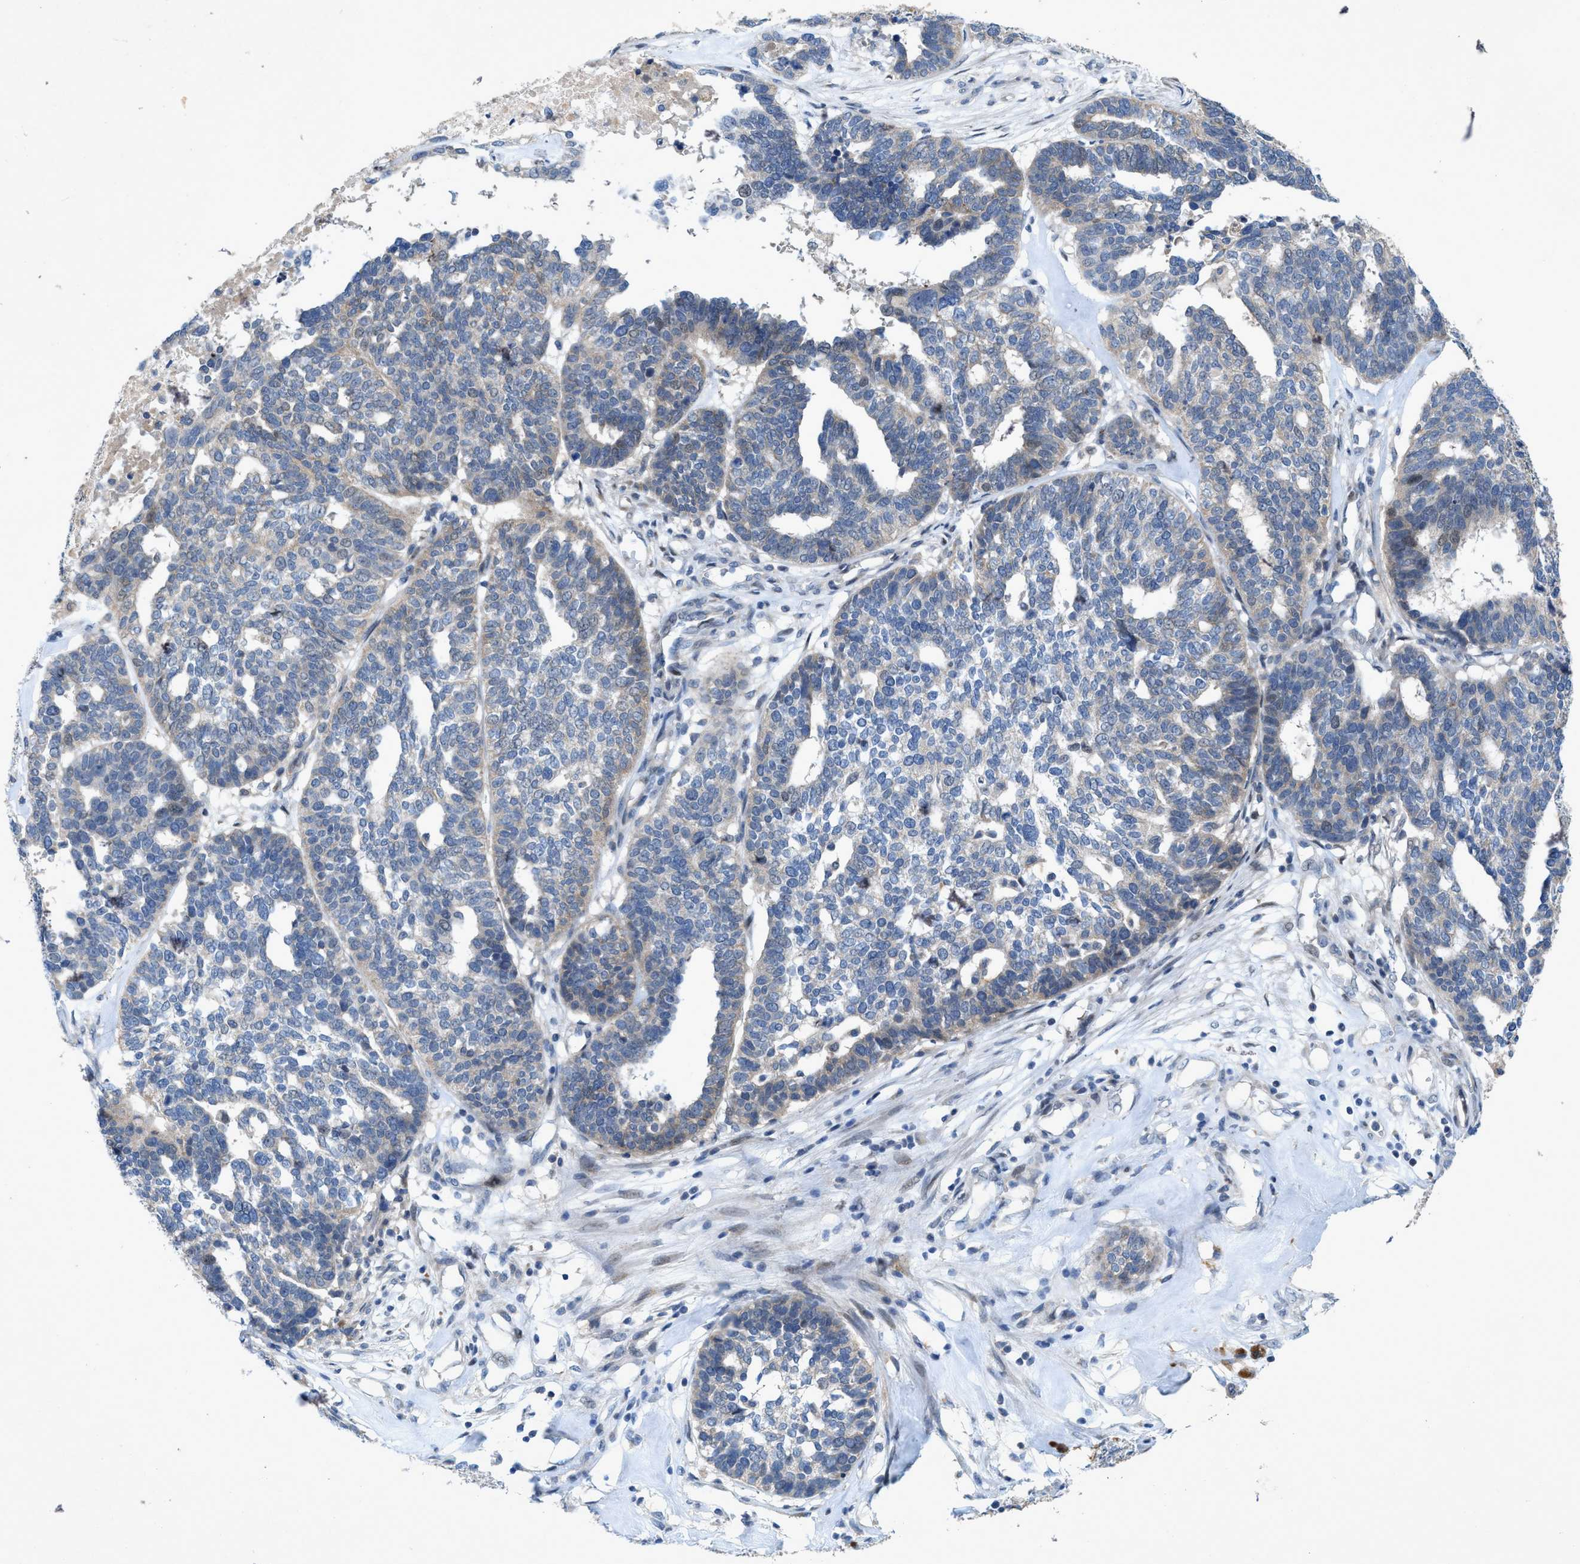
{"staining": {"intensity": "weak", "quantity": "25%-75%", "location": "cytoplasmic/membranous"}, "tissue": "ovarian cancer", "cell_type": "Tumor cells", "image_type": "cancer", "snomed": [{"axis": "morphology", "description": "Cystadenocarcinoma, serous, NOS"}, {"axis": "topography", "description": "Ovary"}], "caption": "Tumor cells display low levels of weak cytoplasmic/membranous positivity in about 25%-75% of cells in human ovarian cancer. The staining was performed using DAB, with brown indicating positive protein expression. Nuclei are stained blue with hematoxylin.", "gene": "URGCP", "patient": {"sex": "female", "age": 59}}